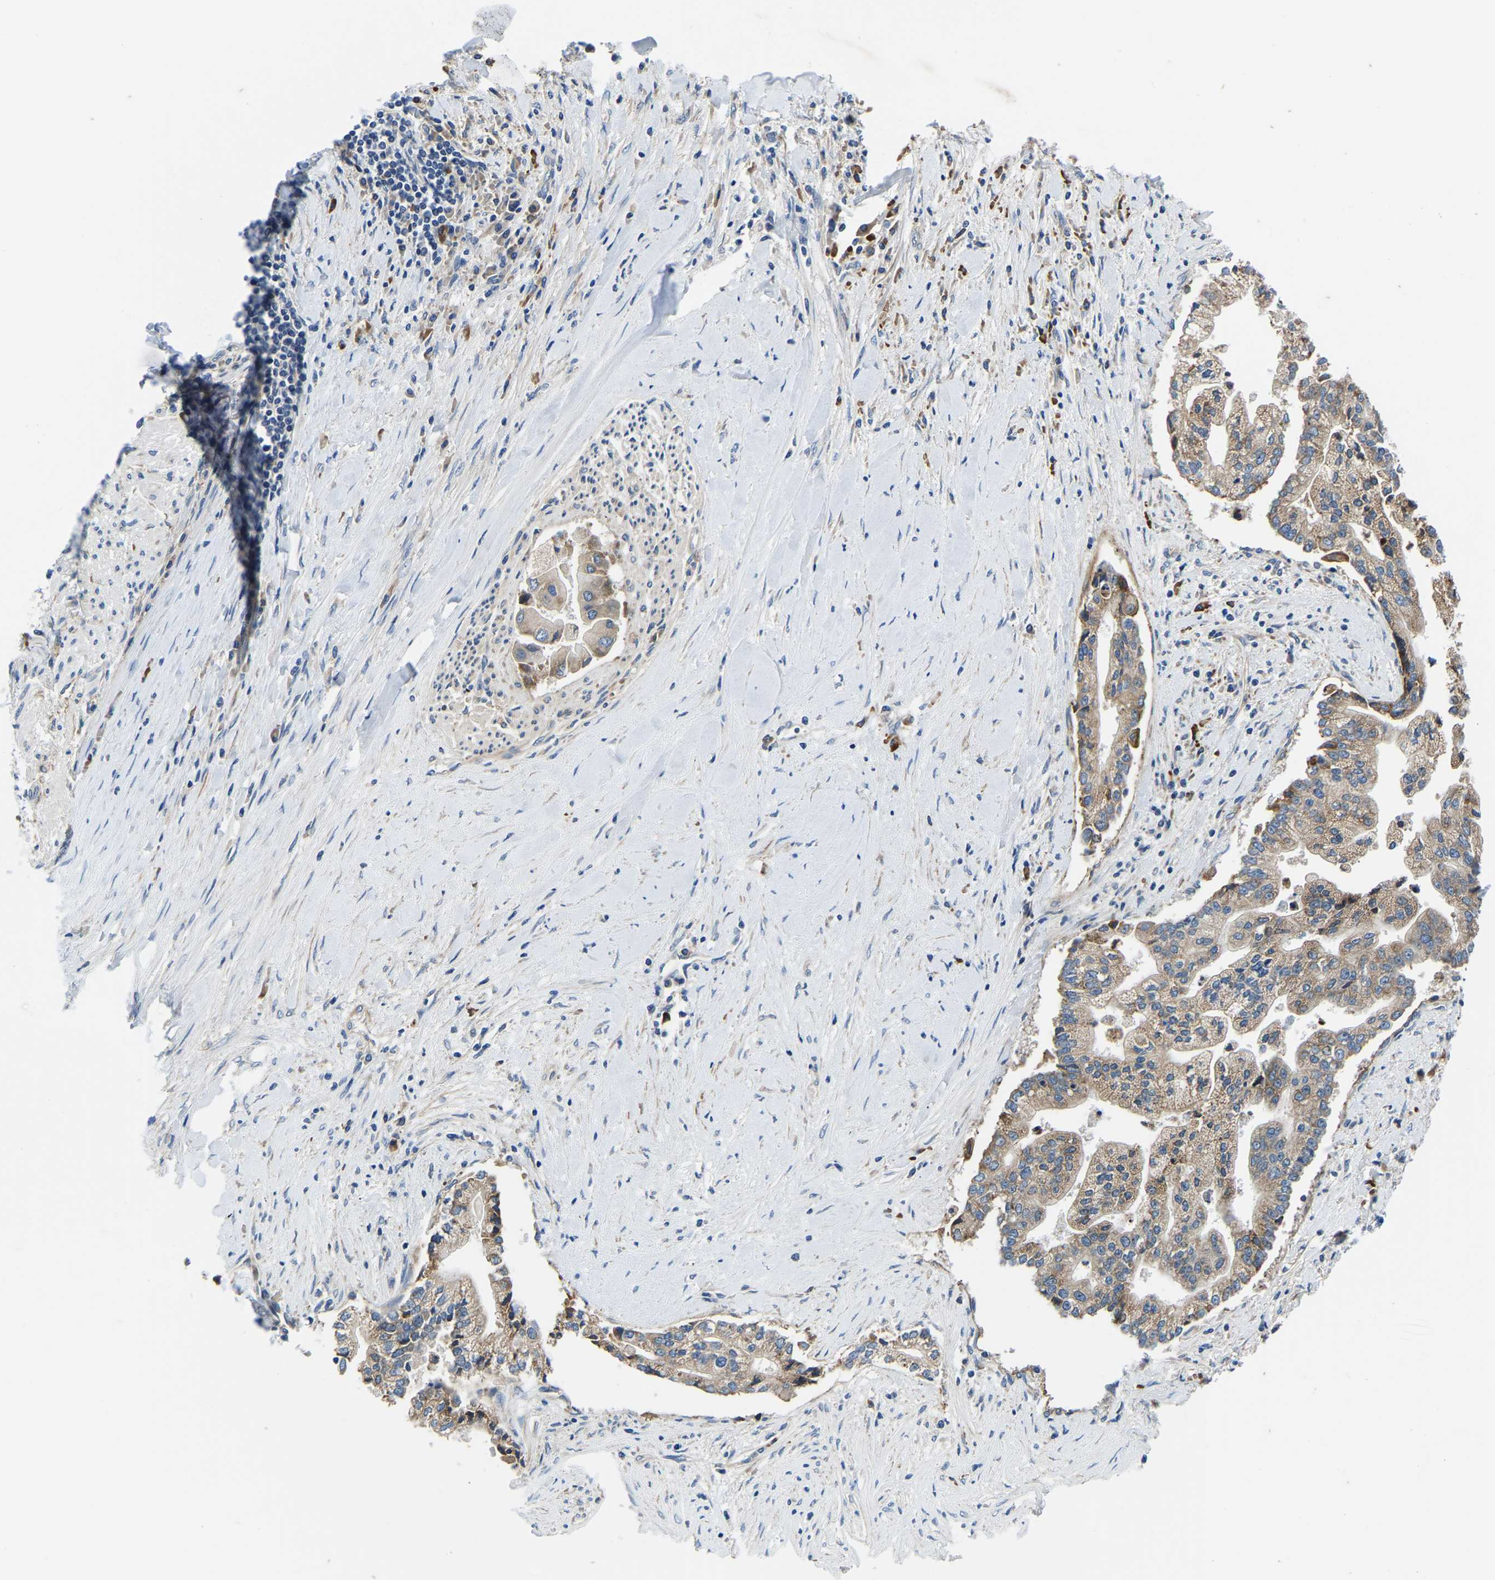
{"staining": {"intensity": "weak", "quantity": ">75%", "location": "cytoplasmic/membranous"}, "tissue": "liver cancer", "cell_type": "Tumor cells", "image_type": "cancer", "snomed": [{"axis": "morphology", "description": "Cholangiocarcinoma"}, {"axis": "topography", "description": "Liver"}], "caption": "Immunohistochemistry (IHC) photomicrograph of neoplastic tissue: cholangiocarcinoma (liver) stained using IHC shows low levels of weak protein expression localized specifically in the cytoplasmic/membranous of tumor cells, appearing as a cytoplasmic/membranous brown color.", "gene": "LIAS", "patient": {"sex": "male", "age": 50}}